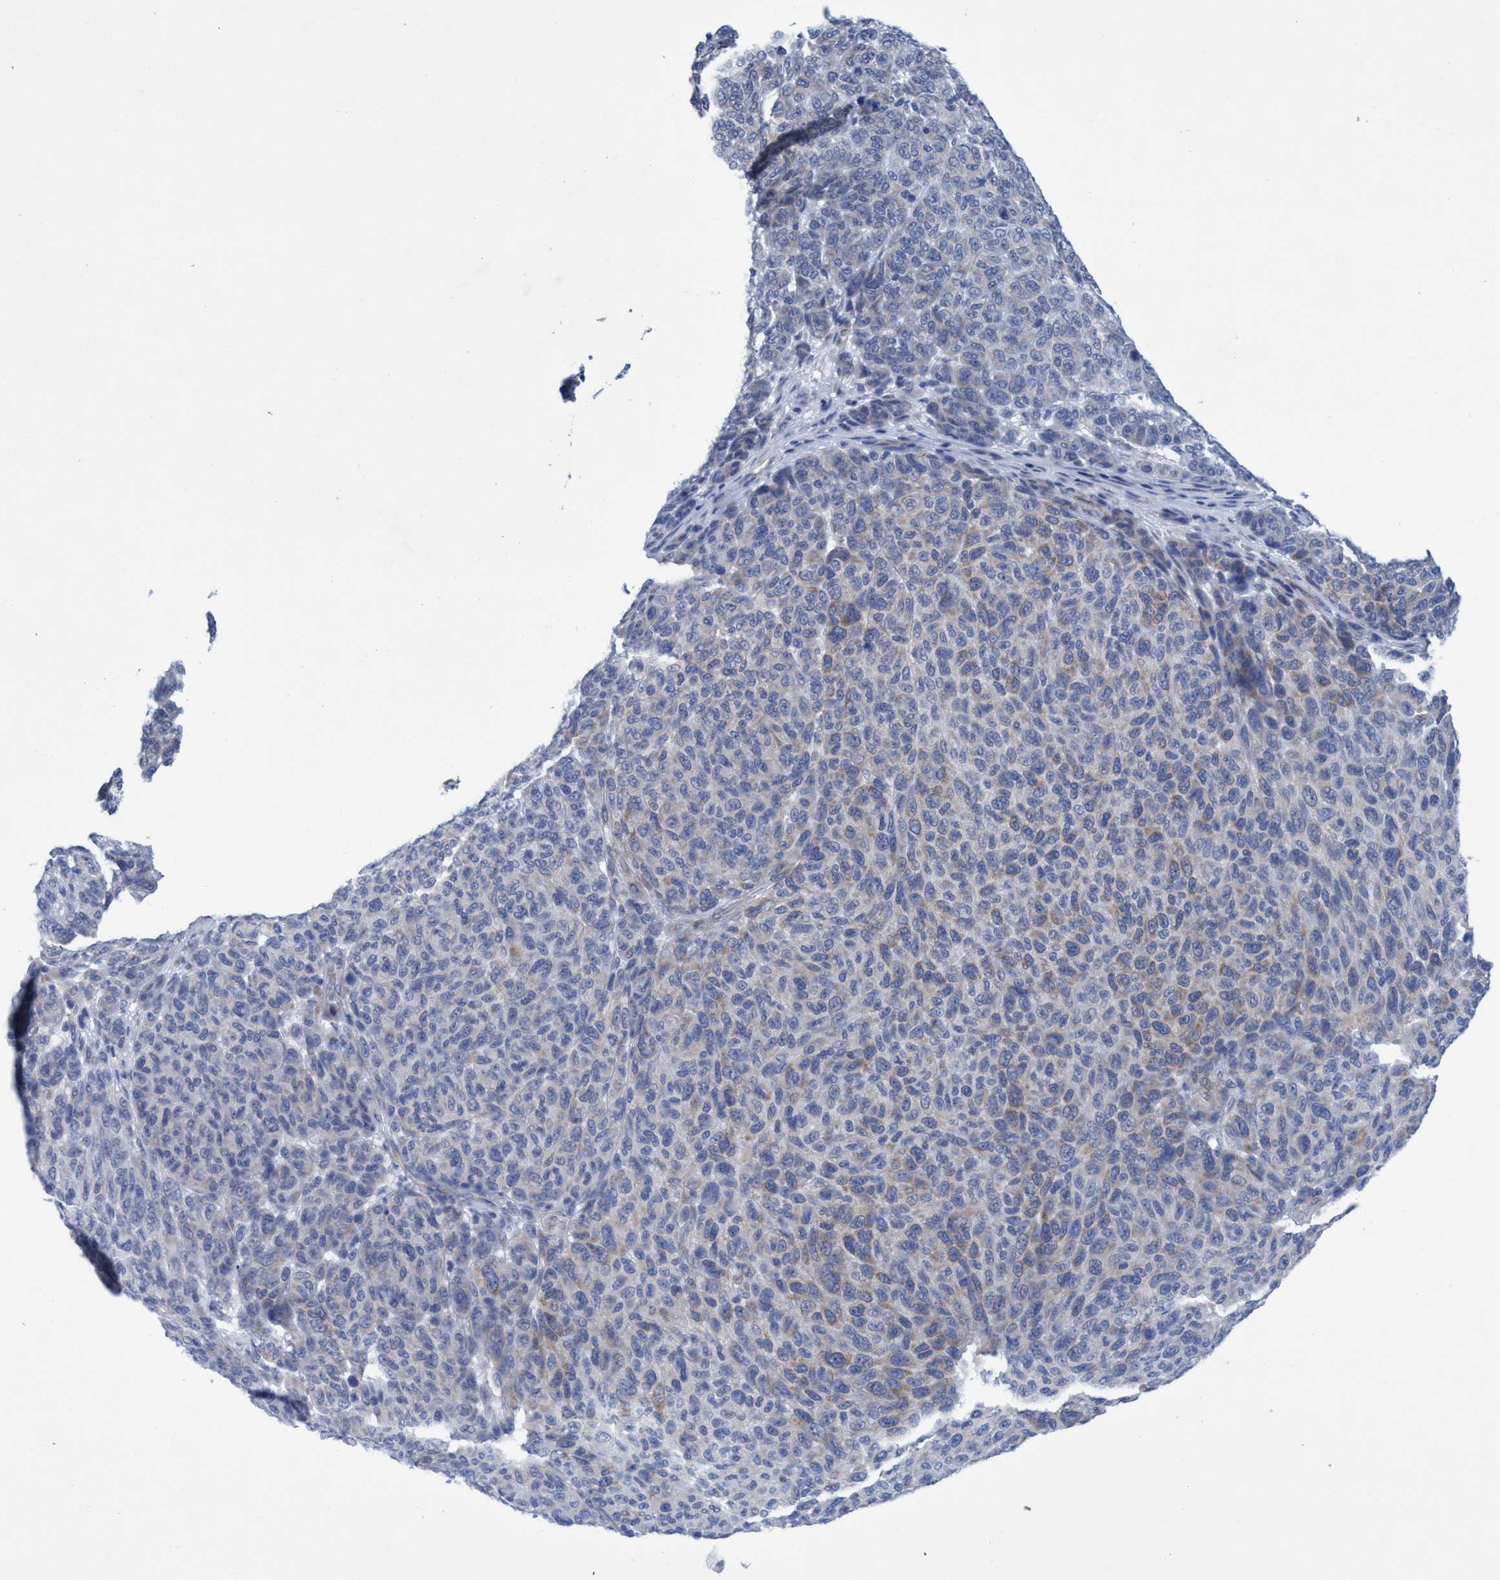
{"staining": {"intensity": "weak", "quantity": "<25%", "location": "cytoplasmic/membranous"}, "tissue": "melanoma", "cell_type": "Tumor cells", "image_type": "cancer", "snomed": [{"axis": "morphology", "description": "Malignant melanoma, NOS"}, {"axis": "topography", "description": "Skin"}], "caption": "This is an IHC histopathology image of malignant melanoma. There is no expression in tumor cells.", "gene": "RSAD1", "patient": {"sex": "male", "age": 59}}